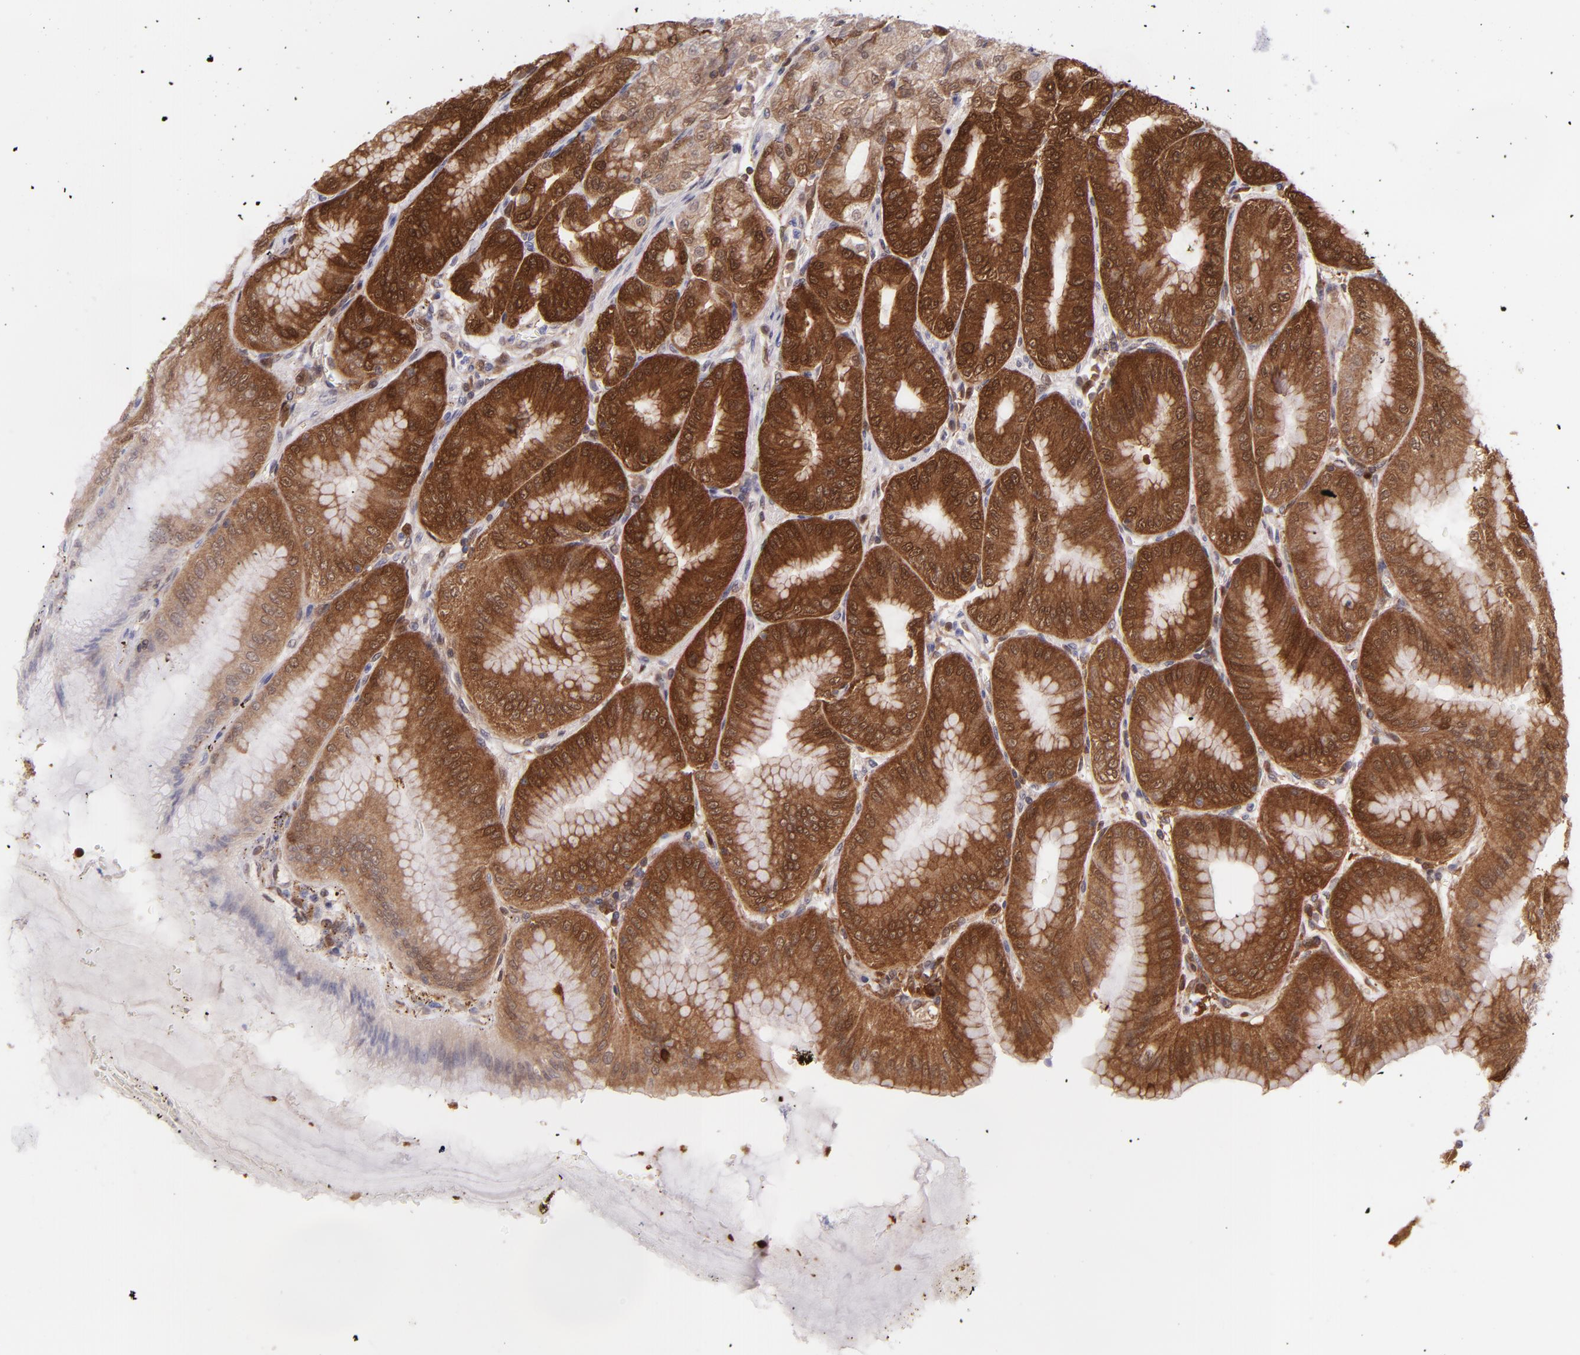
{"staining": {"intensity": "strong", "quantity": ">75%", "location": "cytoplasmic/membranous"}, "tissue": "stomach", "cell_type": "Glandular cells", "image_type": "normal", "snomed": [{"axis": "morphology", "description": "Normal tissue, NOS"}, {"axis": "topography", "description": "Stomach, lower"}], "caption": "This is an image of immunohistochemistry staining of normal stomach, which shows strong positivity in the cytoplasmic/membranous of glandular cells.", "gene": "HSPH1", "patient": {"sex": "male", "age": 71}}